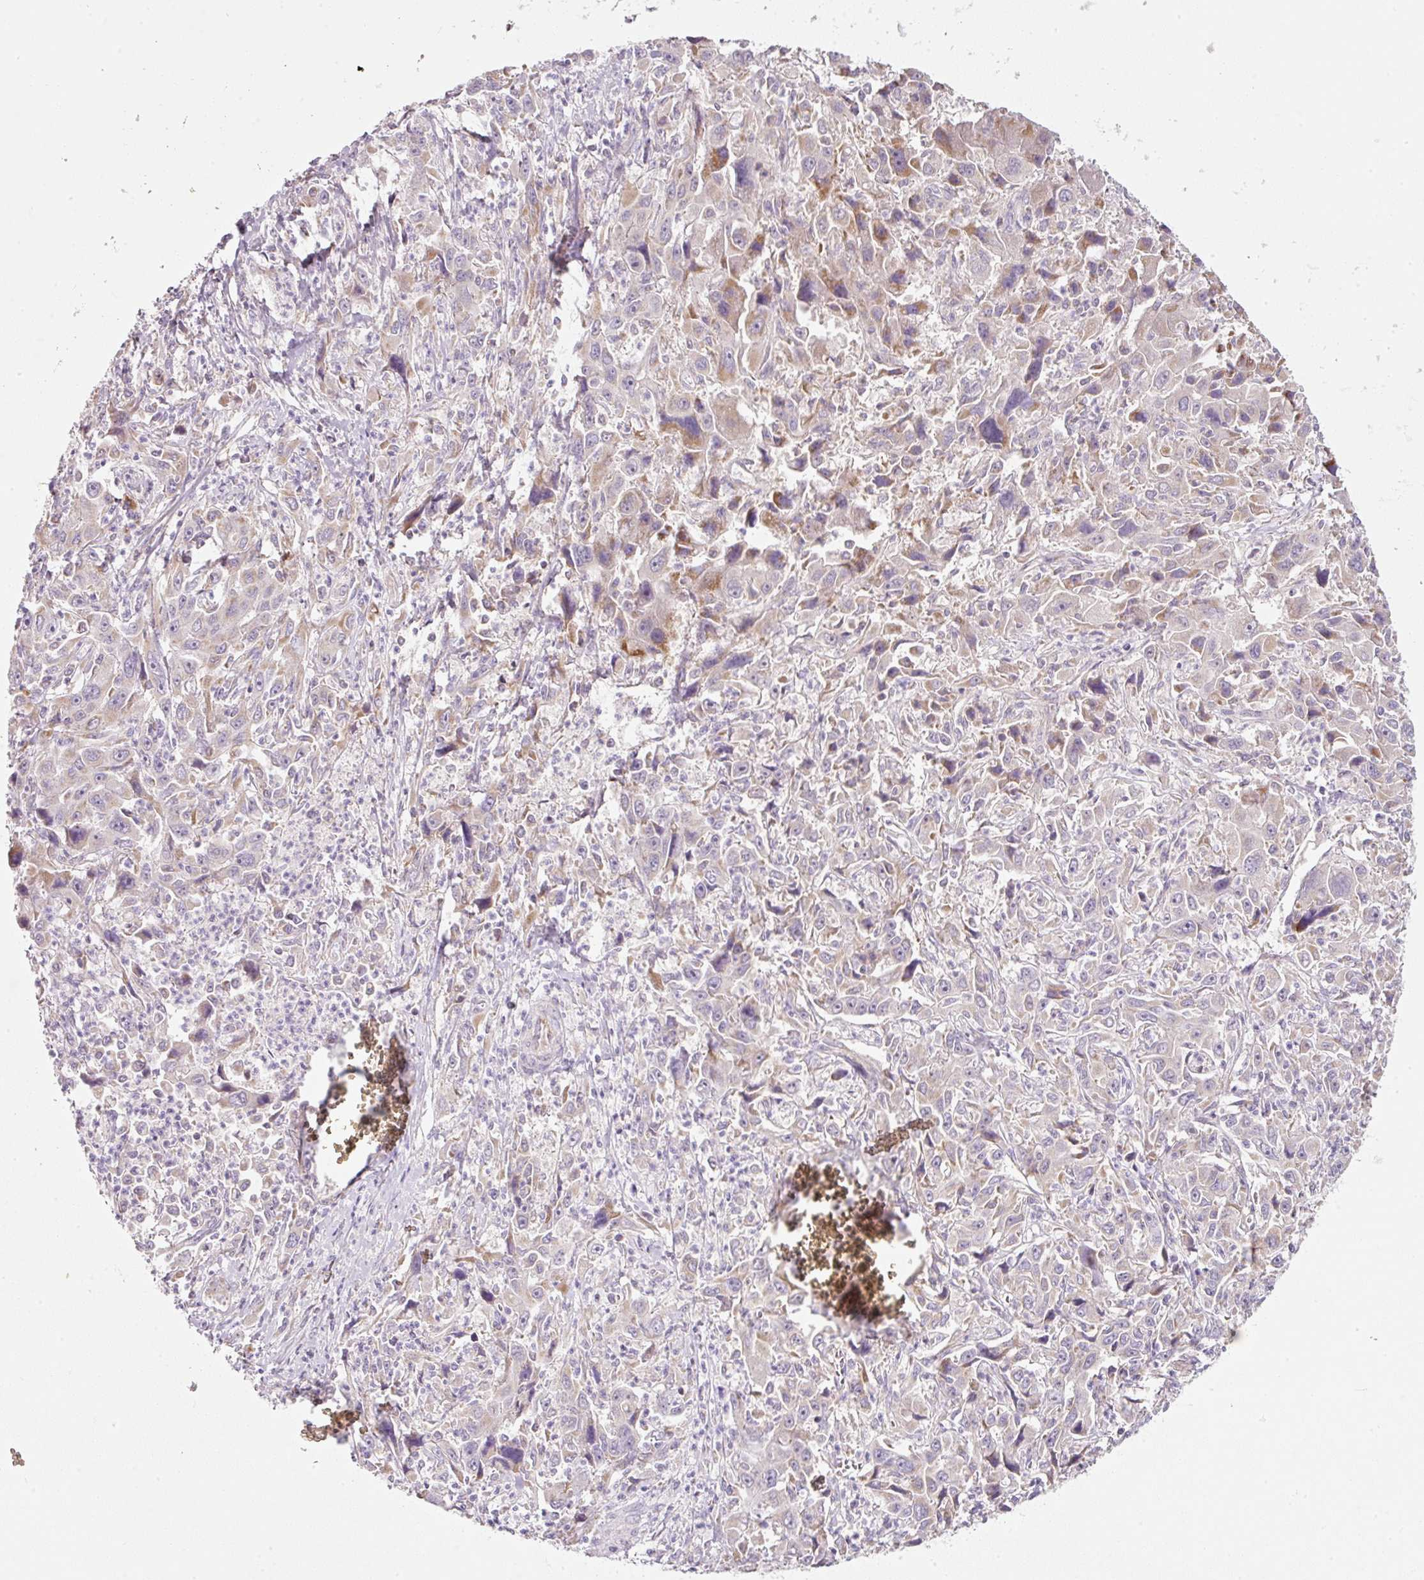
{"staining": {"intensity": "moderate", "quantity": "<25%", "location": "cytoplasmic/membranous"}, "tissue": "liver cancer", "cell_type": "Tumor cells", "image_type": "cancer", "snomed": [{"axis": "morphology", "description": "Carcinoma, Hepatocellular, NOS"}, {"axis": "topography", "description": "Liver"}], "caption": "Immunohistochemistry (IHC) (DAB) staining of hepatocellular carcinoma (liver) reveals moderate cytoplasmic/membranous protein expression in approximately <25% of tumor cells. The protein of interest is stained brown, and the nuclei are stained in blue (DAB IHC with brightfield microscopy, high magnification).", "gene": "NDUFA1", "patient": {"sex": "male", "age": 63}}